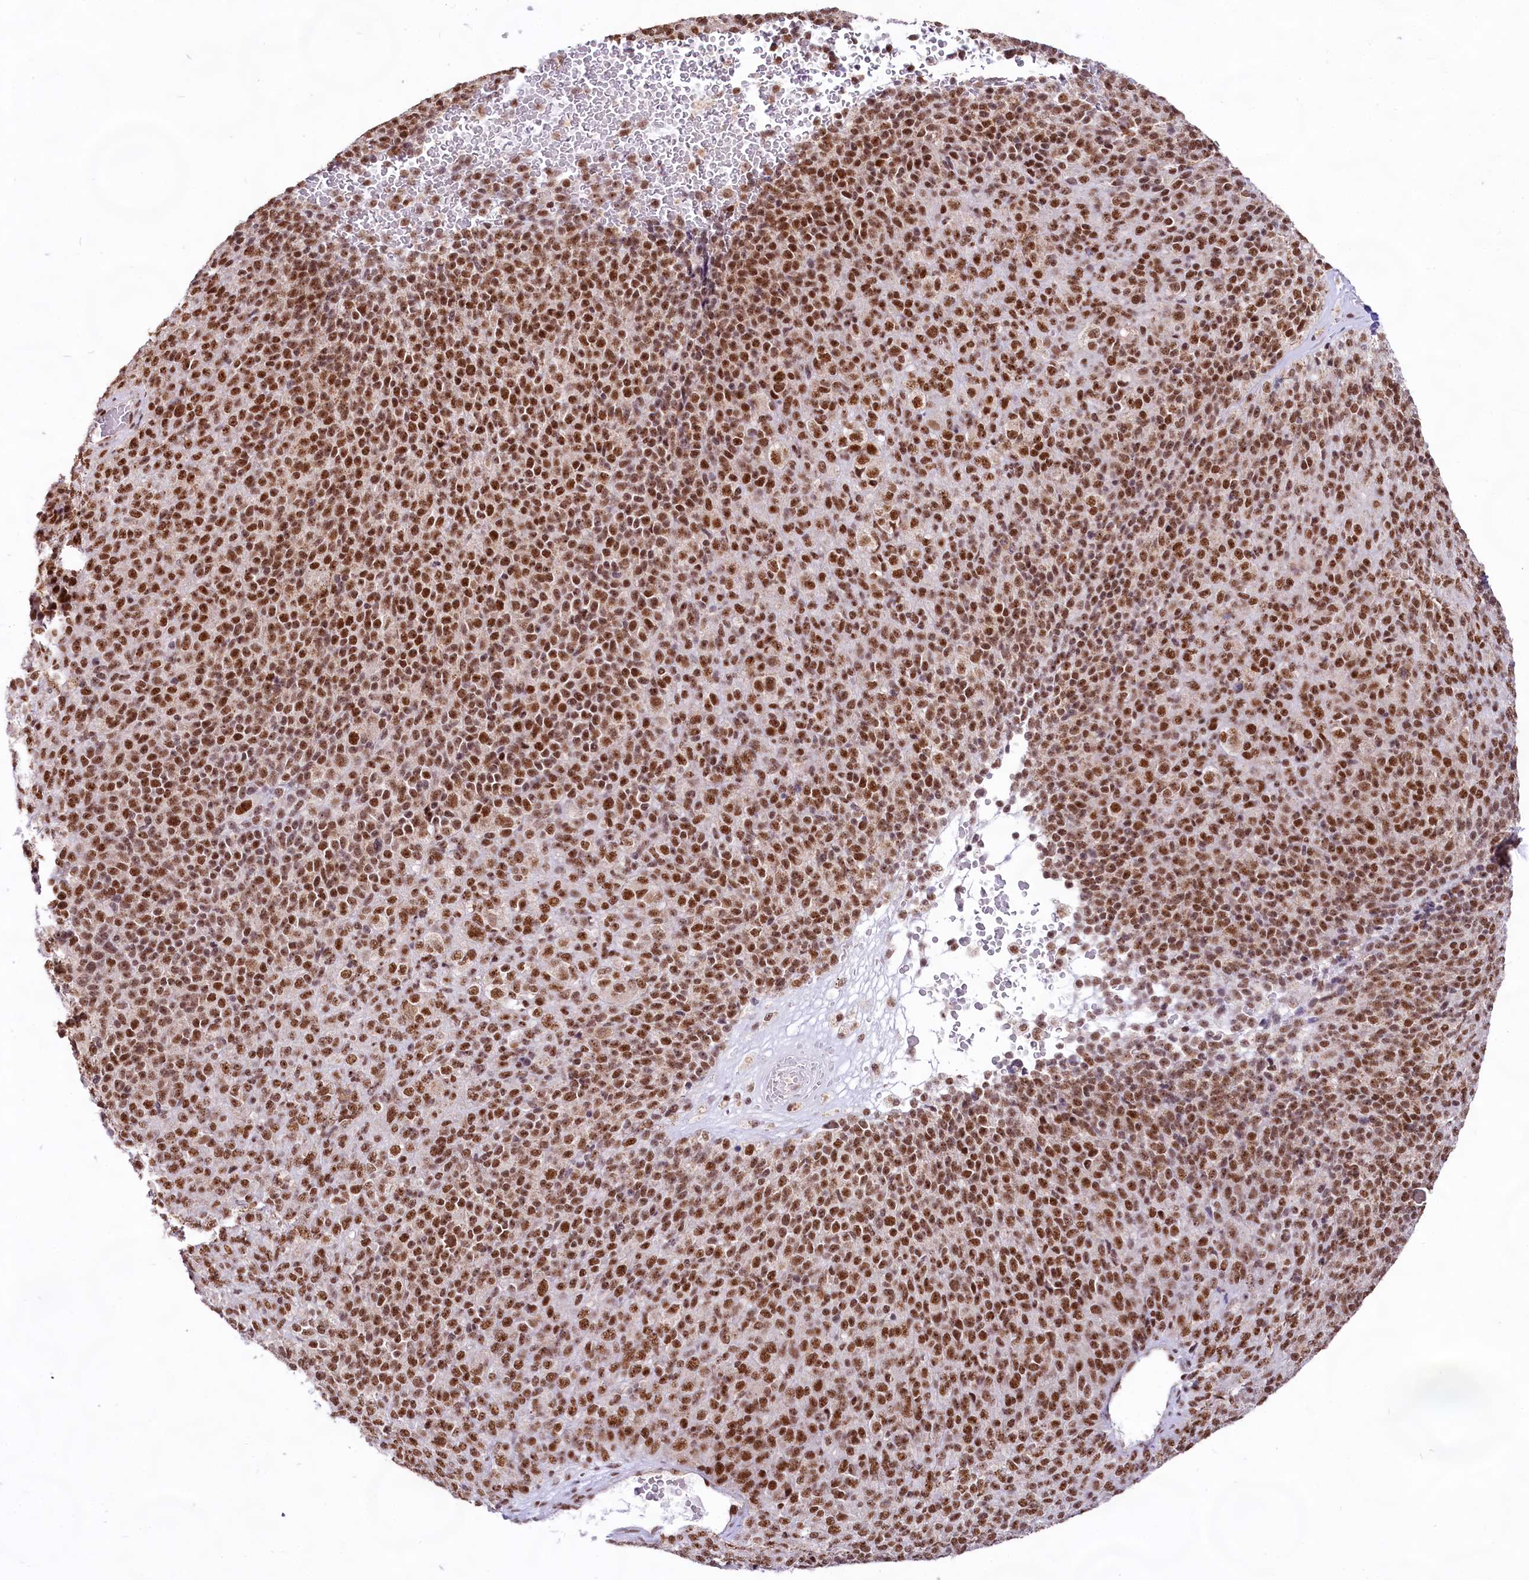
{"staining": {"intensity": "strong", "quantity": ">75%", "location": "nuclear"}, "tissue": "melanoma", "cell_type": "Tumor cells", "image_type": "cancer", "snomed": [{"axis": "morphology", "description": "Malignant melanoma, Metastatic site"}, {"axis": "topography", "description": "Brain"}], "caption": "Immunohistochemistry micrograph of human melanoma stained for a protein (brown), which demonstrates high levels of strong nuclear staining in about >75% of tumor cells.", "gene": "HIRA", "patient": {"sex": "female", "age": 56}}